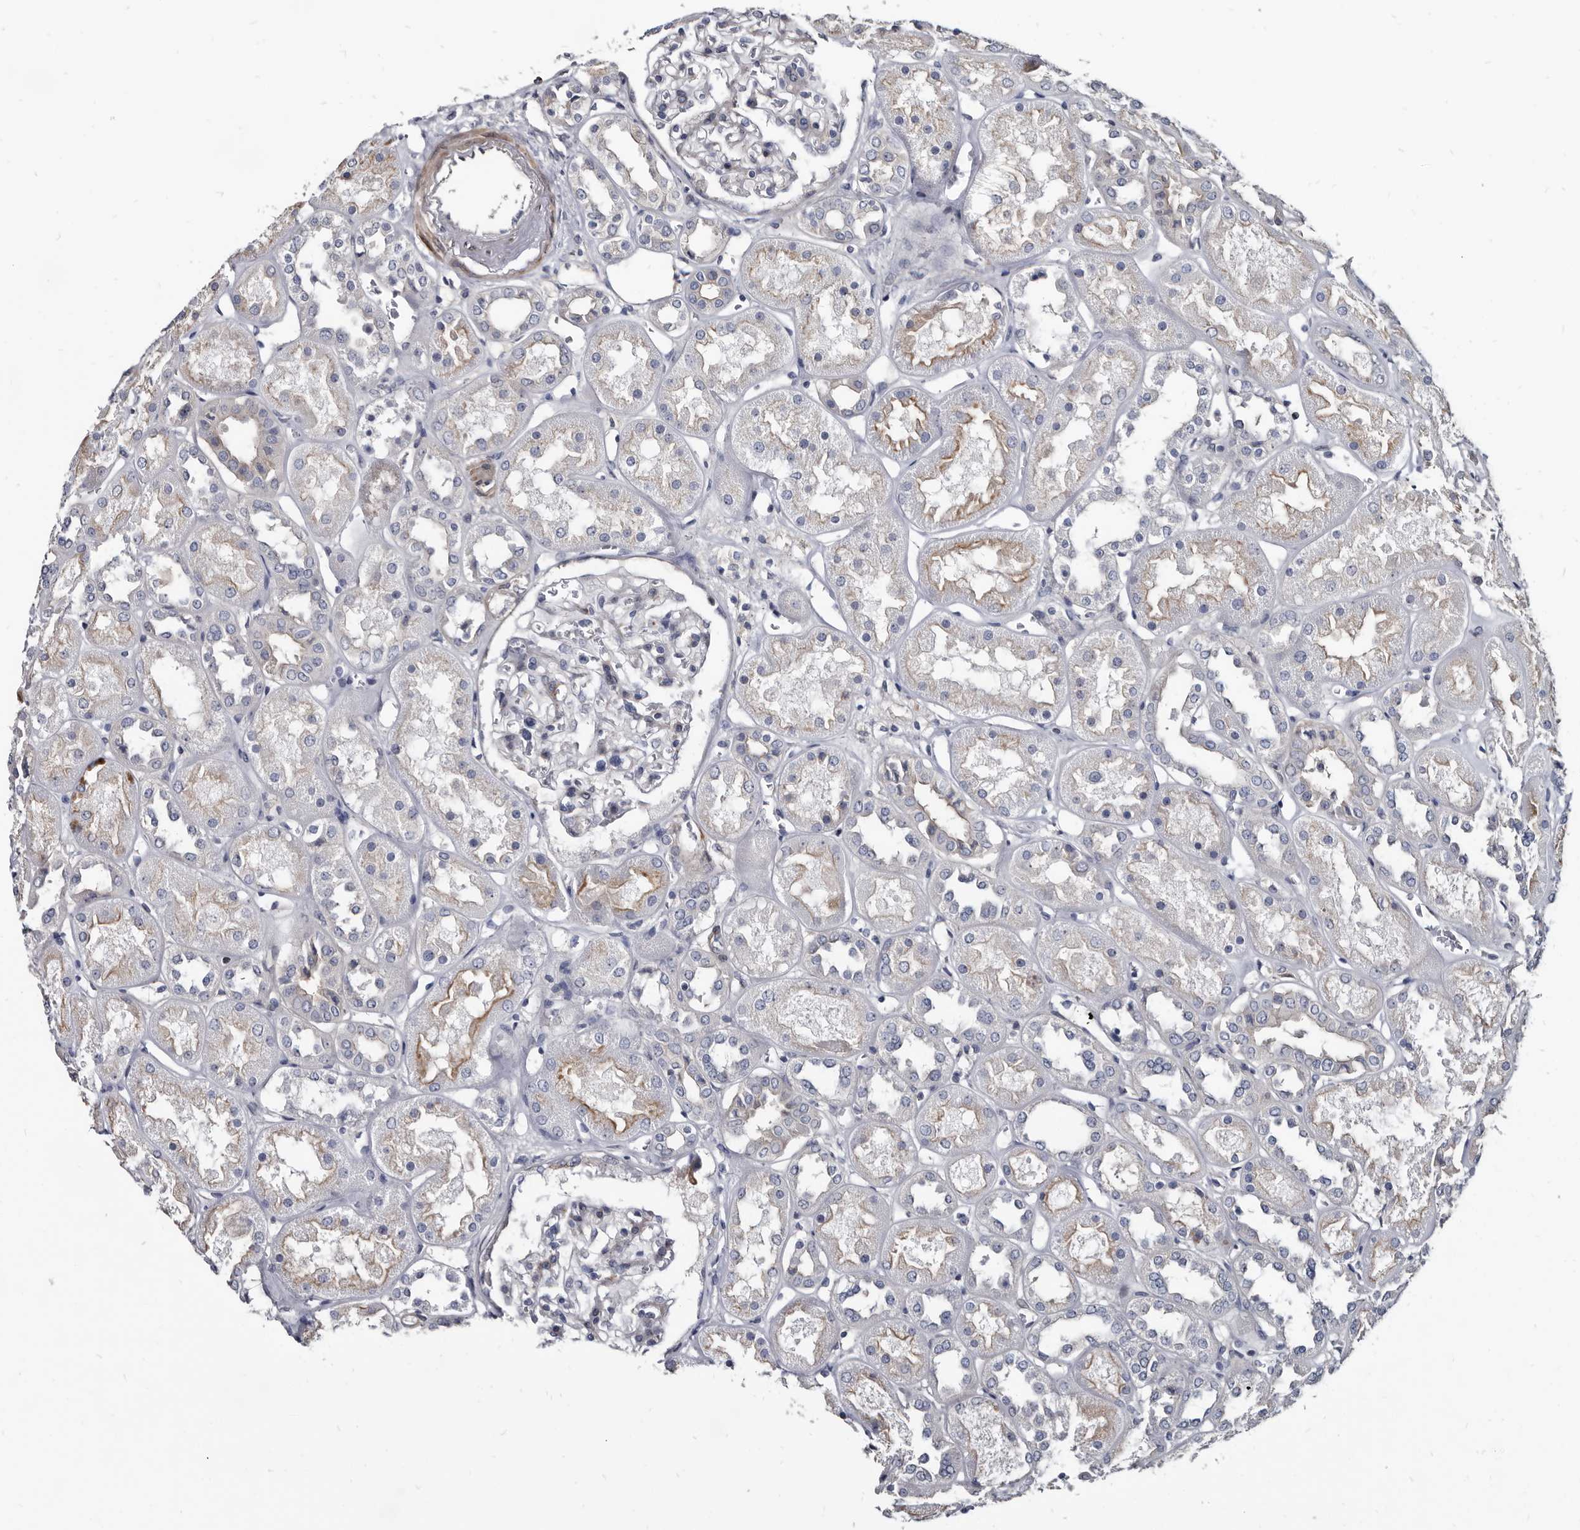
{"staining": {"intensity": "negative", "quantity": "none", "location": "none"}, "tissue": "kidney", "cell_type": "Cells in glomeruli", "image_type": "normal", "snomed": [{"axis": "morphology", "description": "Normal tissue, NOS"}, {"axis": "topography", "description": "Kidney"}], "caption": "IHC histopathology image of normal kidney: human kidney stained with DAB reveals no significant protein expression in cells in glomeruli. (Brightfield microscopy of DAB (3,3'-diaminobenzidine) IHC at high magnification).", "gene": "PRSS8", "patient": {"sex": "male", "age": 70}}